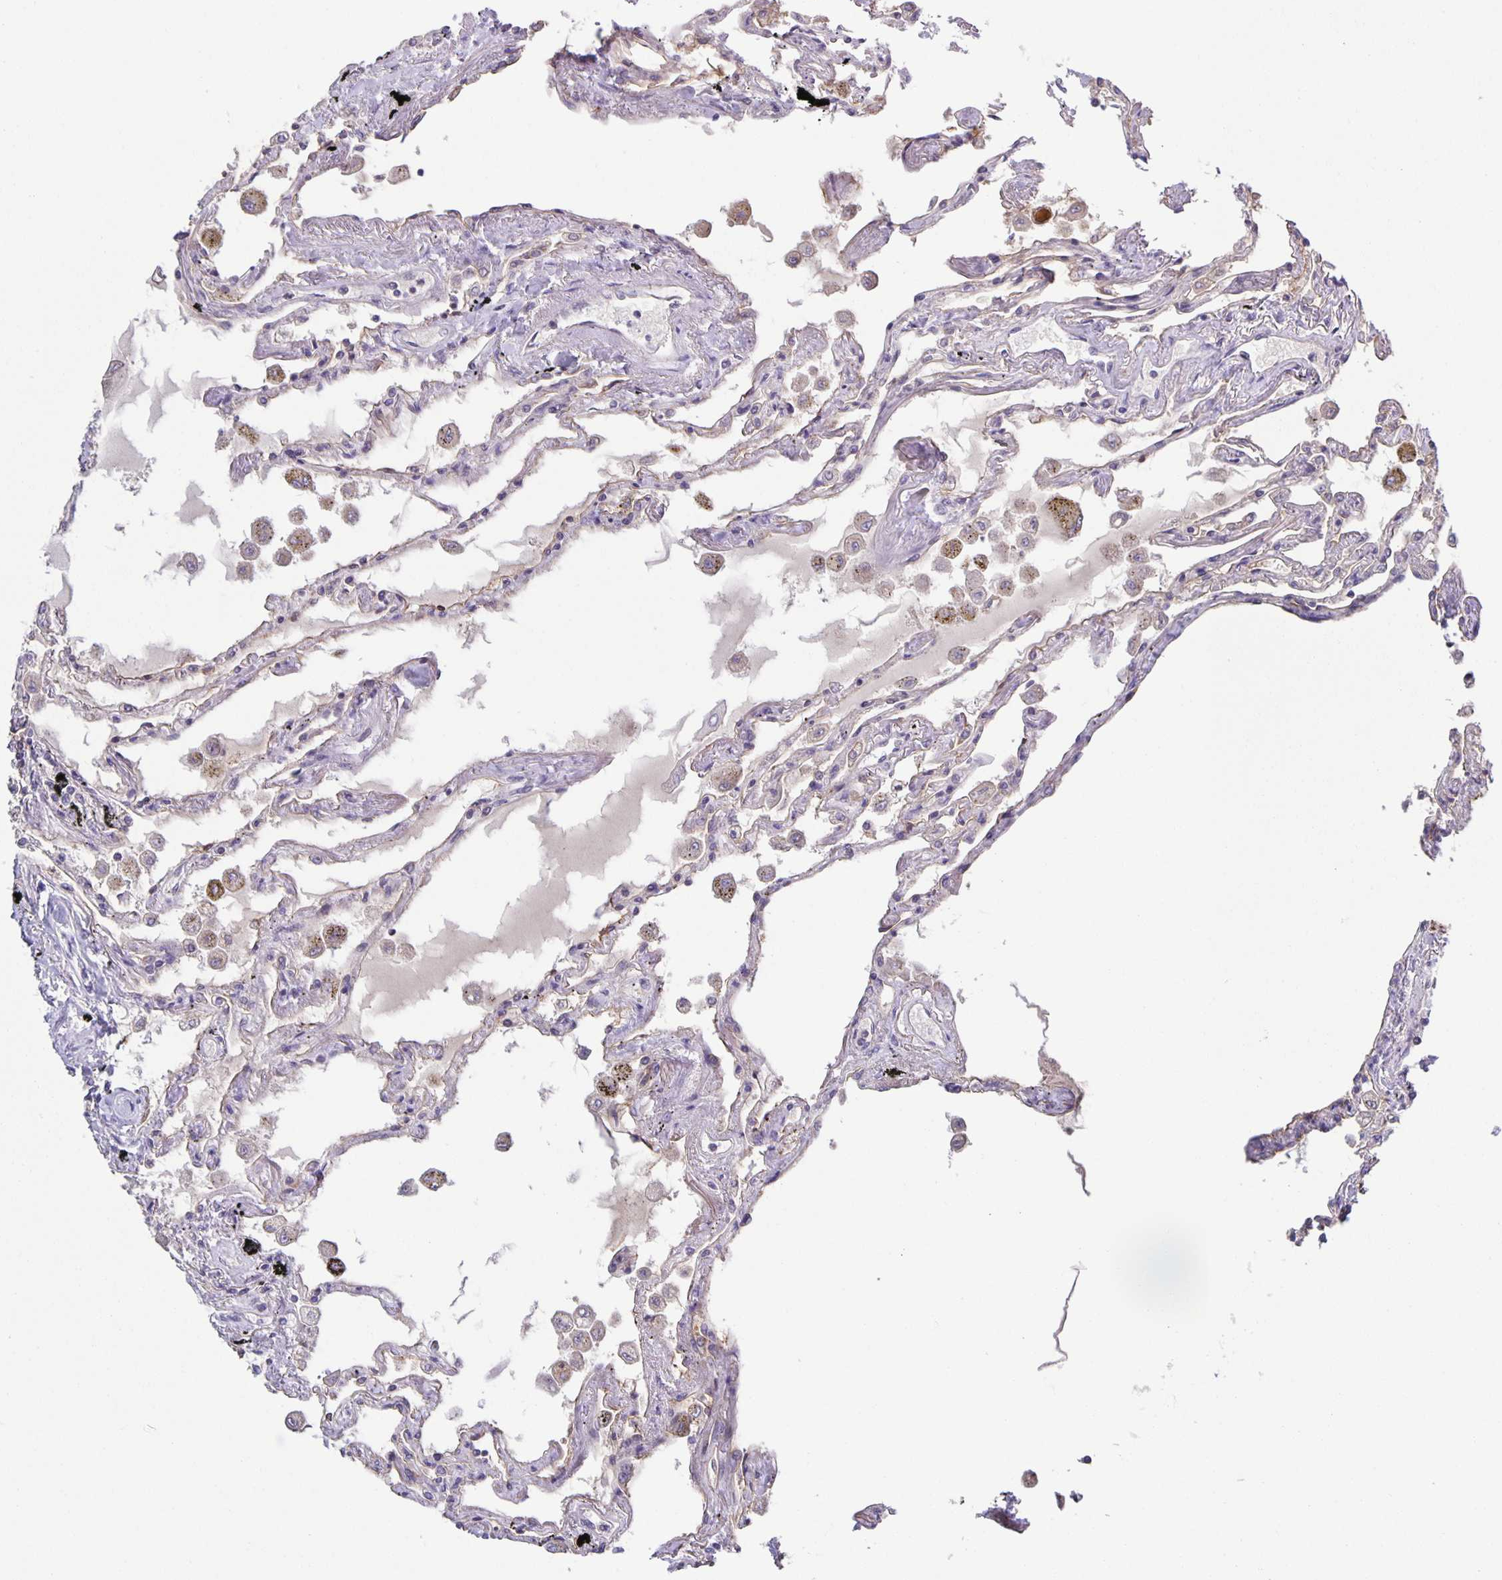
{"staining": {"intensity": "moderate", "quantity": "25%-75%", "location": "cytoplasmic/membranous"}, "tissue": "lung", "cell_type": "Alveolar cells", "image_type": "normal", "snomed": [{"axis": "morphology", "description": "Normal tissue, NOS"}, {"axis": "morphology", "description": "Adenocarcinoma, NOS"}, {"axis": "topography", "description": "Cartilage tissue"}, {"axis": "topography", "description": "Lung"}], "caption": "Lung stained with a protein marker displays moderate staining in alveolar cells.", "gene": "PTPN3", "patient": {"sex": "female", "age": 67}}